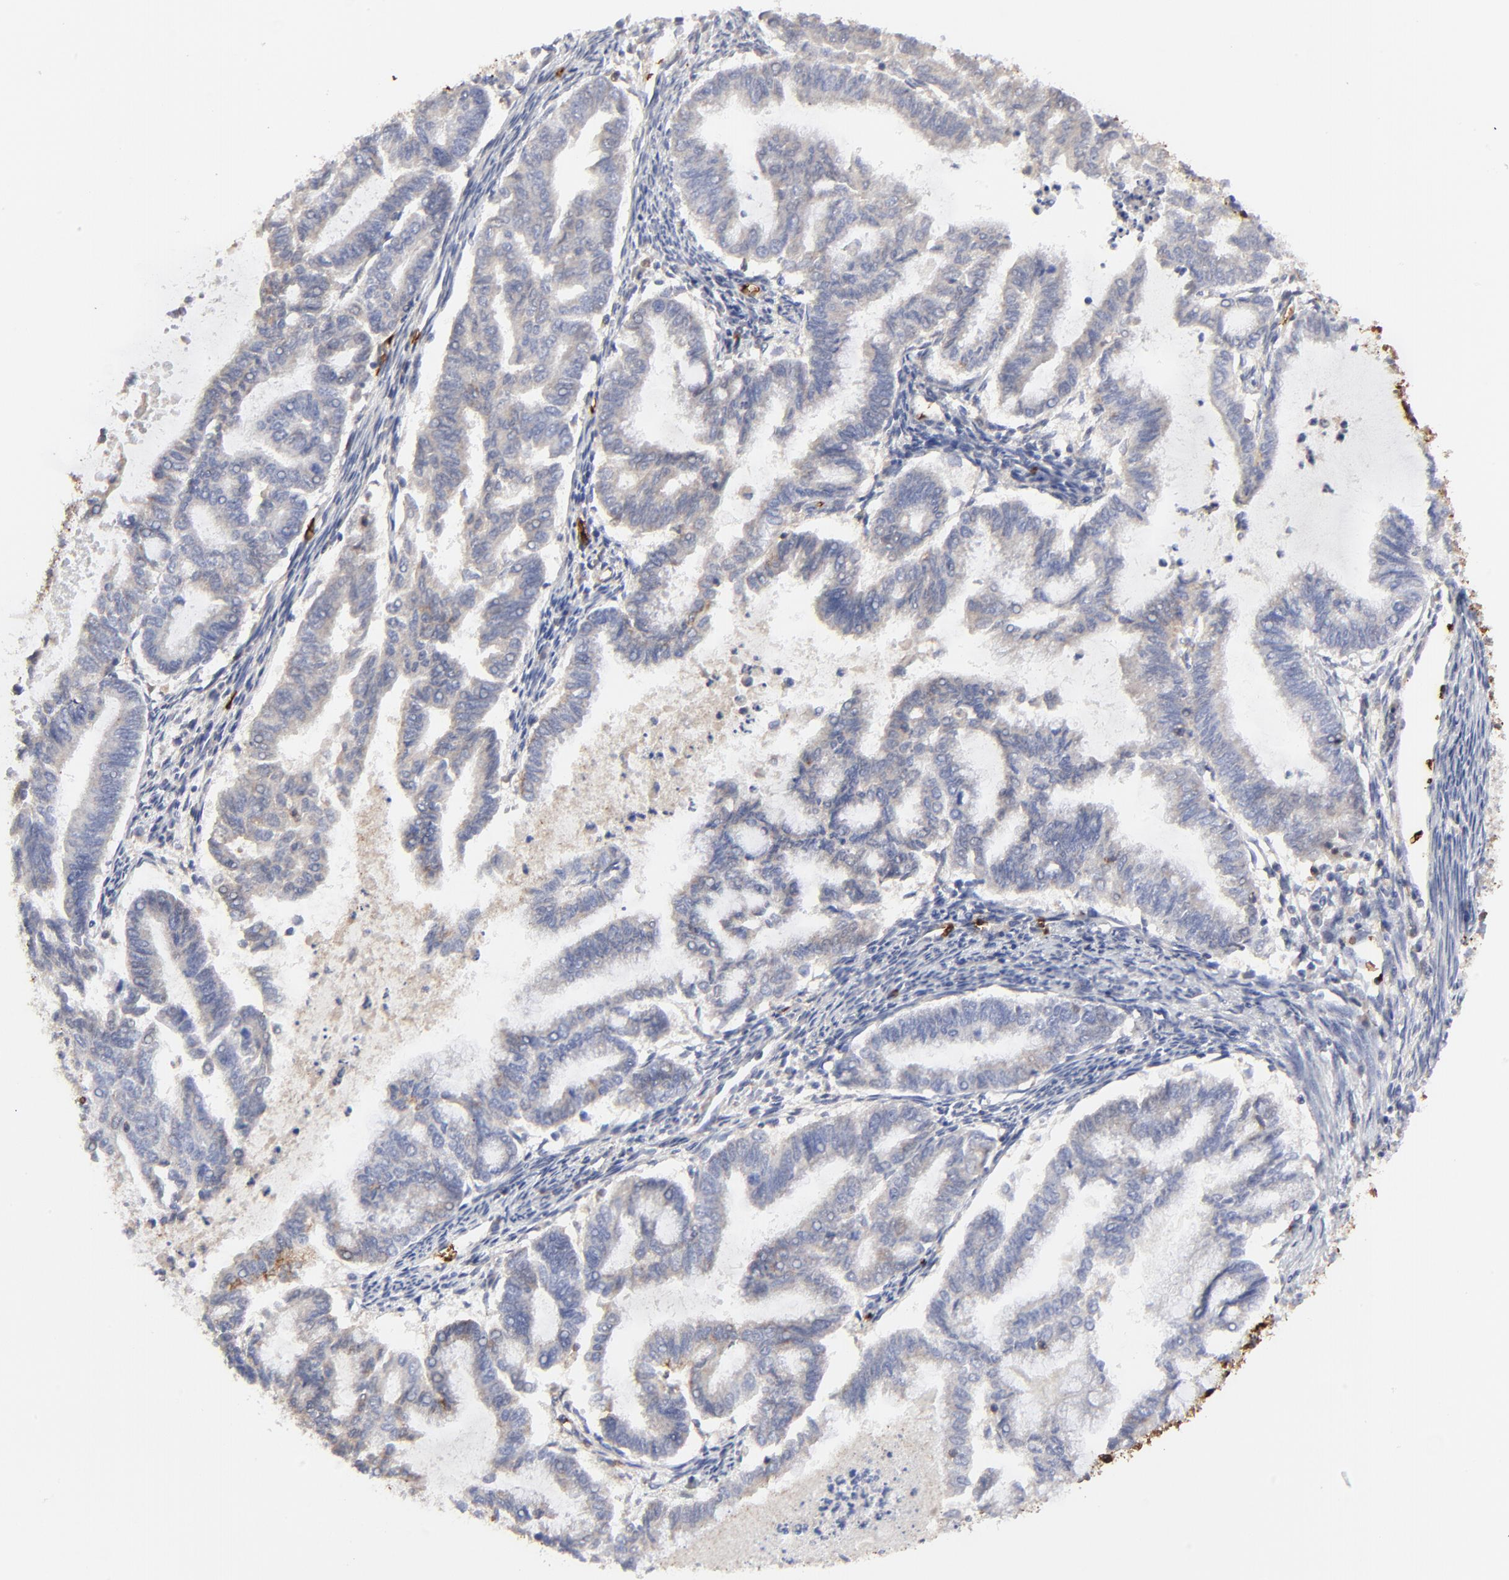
{"staining": {"intensity": "weak", "quantity": "<25%", "location": "cytoplasmic/membranous"}, "tissue": "endometrial cancer", "cell_type": "Tumor cells", "image_type": "cancer", "snomed": [{"axis": "morphology", "description": "Adenocarcinoma, NOS"}, {"axis": "topography", "description": "Endometrium"}], "caption": "Photomicrograph shows no protein staining in tumor cells of adenocarcinoma (endometrial) tissue.", "gene": "PAG1", "patient": {"sex": "female", "age": 79}}